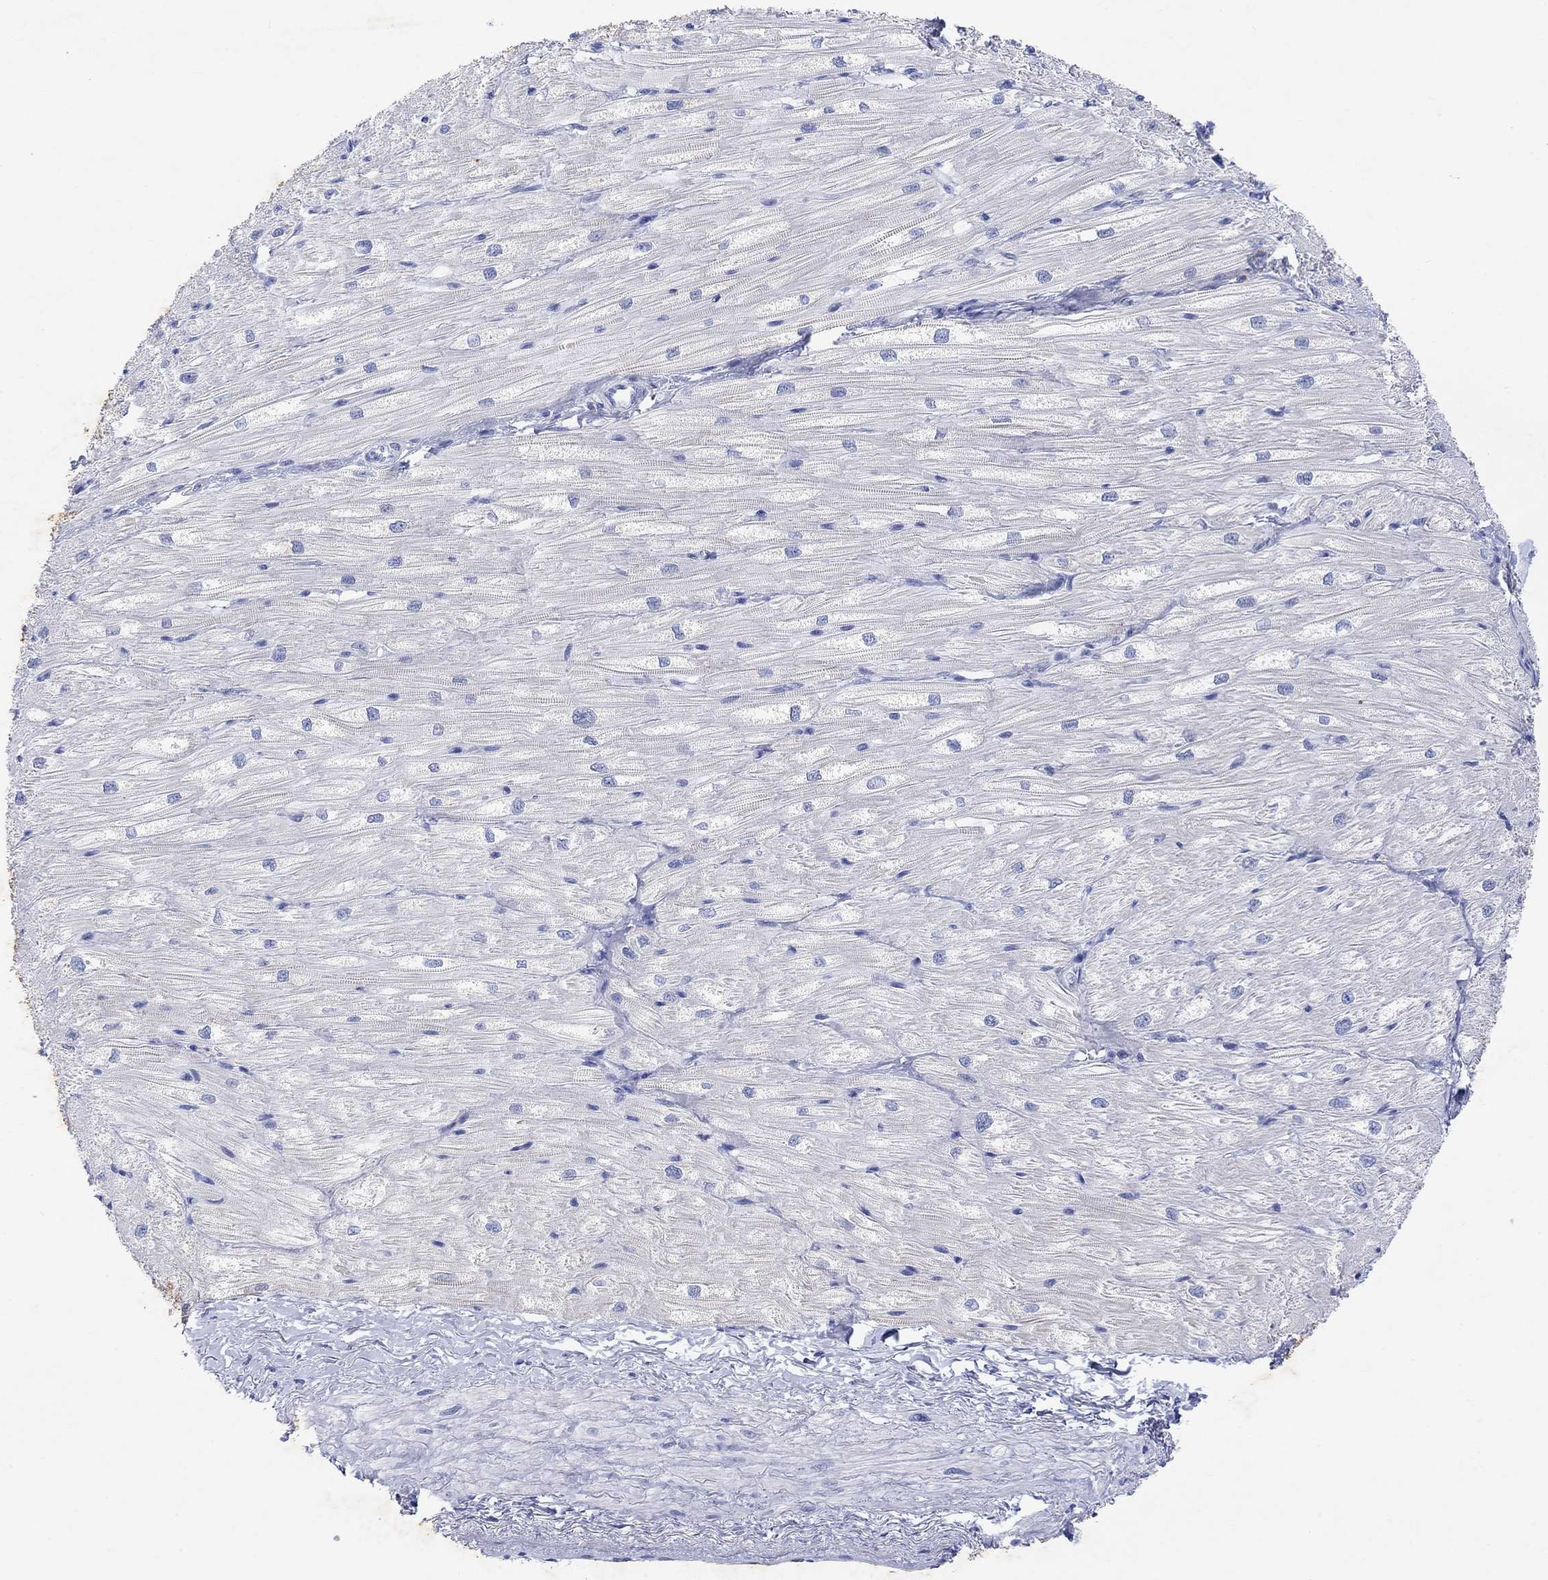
{"staining": {"intensity": "negative", "quantity": "none", "location": "none"}, "tissue": "heart muscle", "cell_type": "Cardiomyocytes", "image_type": "normal", "snomed": [{"axis": "morphology", "description": "Normal tissue, NOS"}, {"axis": "topography", "description": "Heart"}], "caption": "Immunohistochemistry of normal heart muscle reveals no staining in cardiomyocytes. (Stains: DAB (3,3'-diaminobenzidine) immunohistochemistry (IHC) with hematoxylin counter stain, Microscopy: brightfield microscopy at high magnification).", "gene": "TYR", "patient": {"sex": "male", "age": 57}}